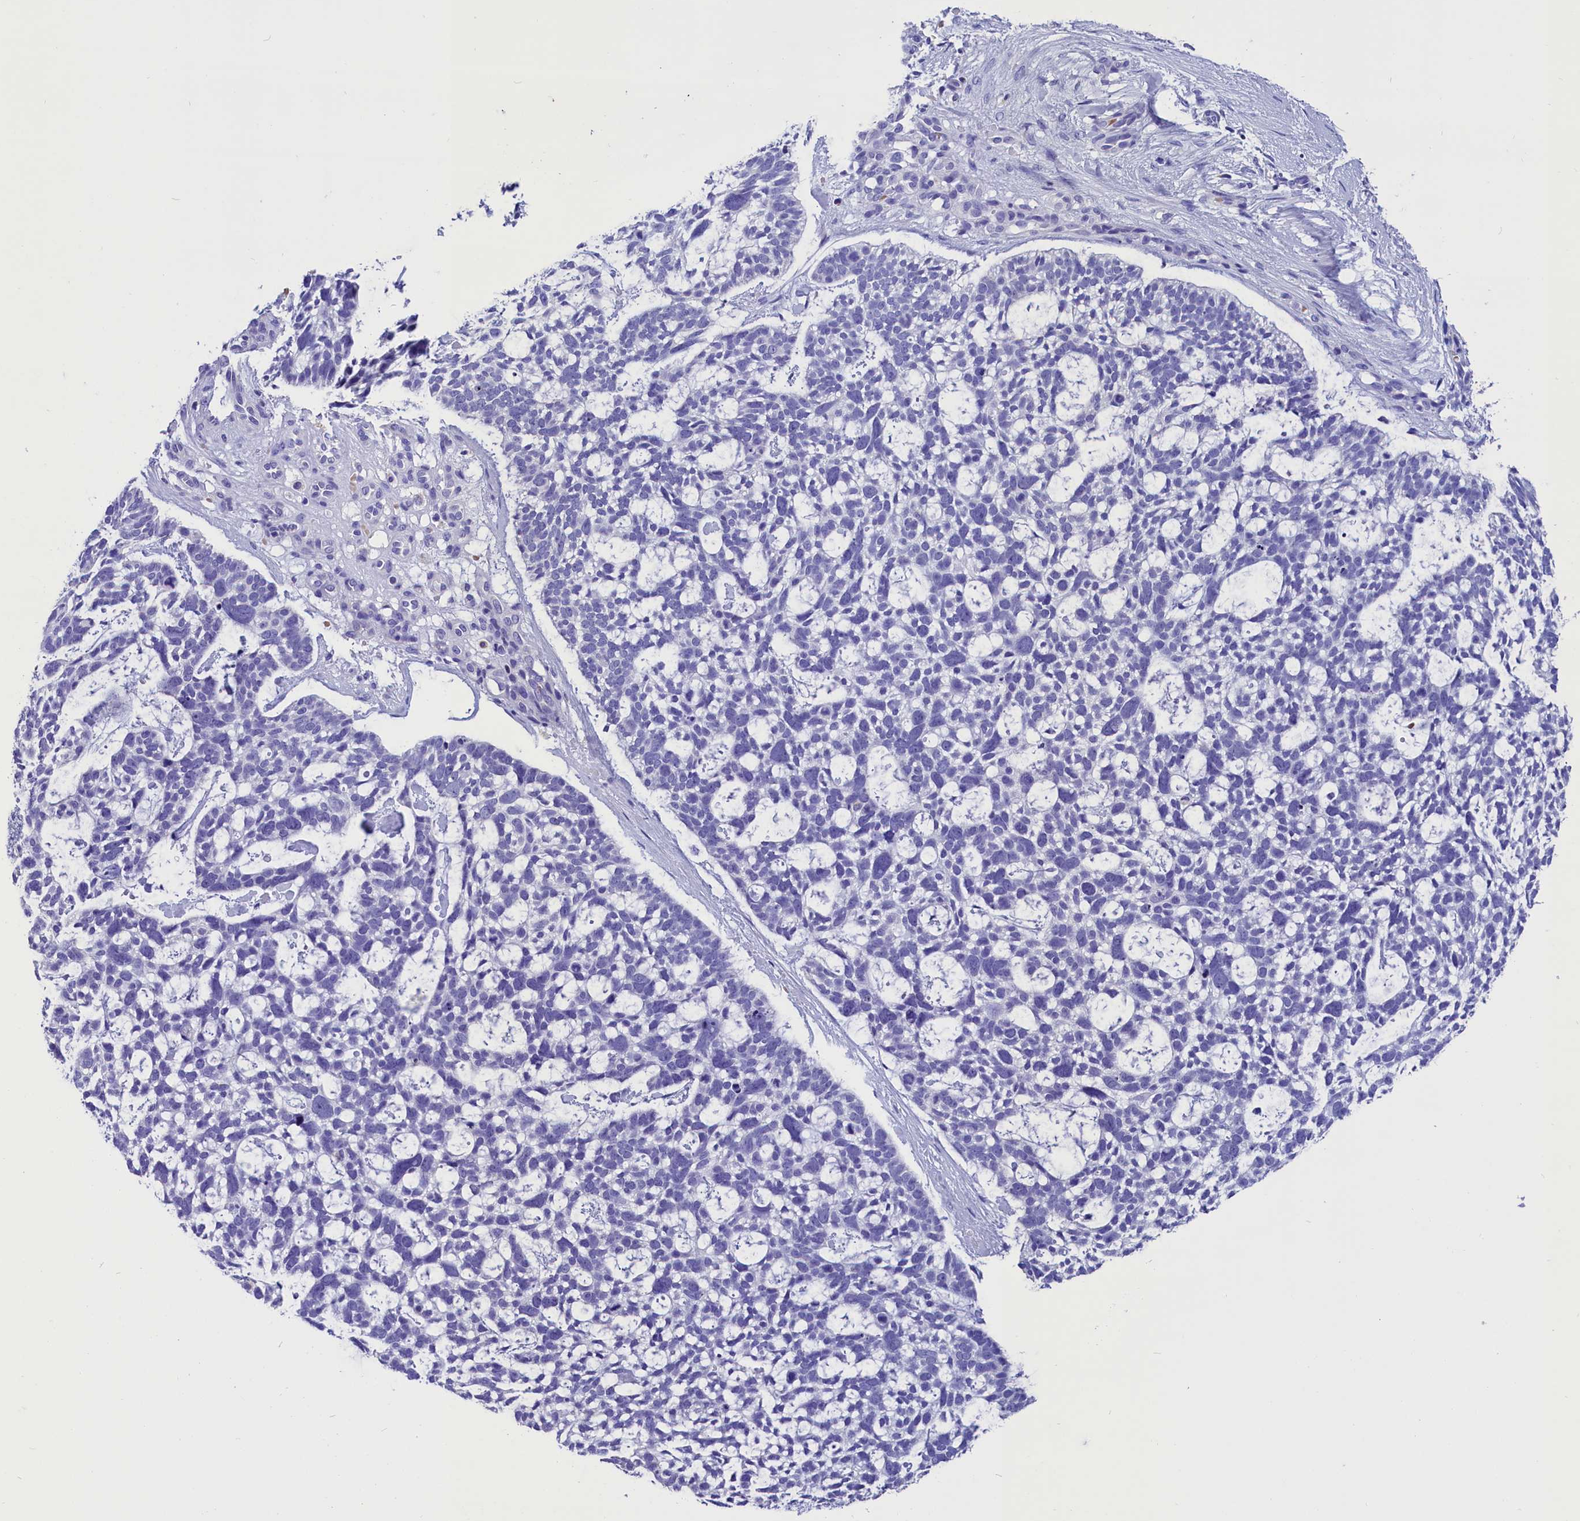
{"staining": {"intensity": "negative", "quantity": "none", "location": "none"}, "tissue": "skin cancer", "cell_type": "Tumor cells", "image_type": "cancer", "snomed": [{"axis": "morphology", "description": "Basal cell carcinoma"}, {"axis": "topography", "description": "Skin"}], "caption": "This is an IHC image of basal cell carcinoma (skin). There is no positivity in tumor cells.", "gene": "ABAT", "patient": {"sex": "male", "age": 88}}